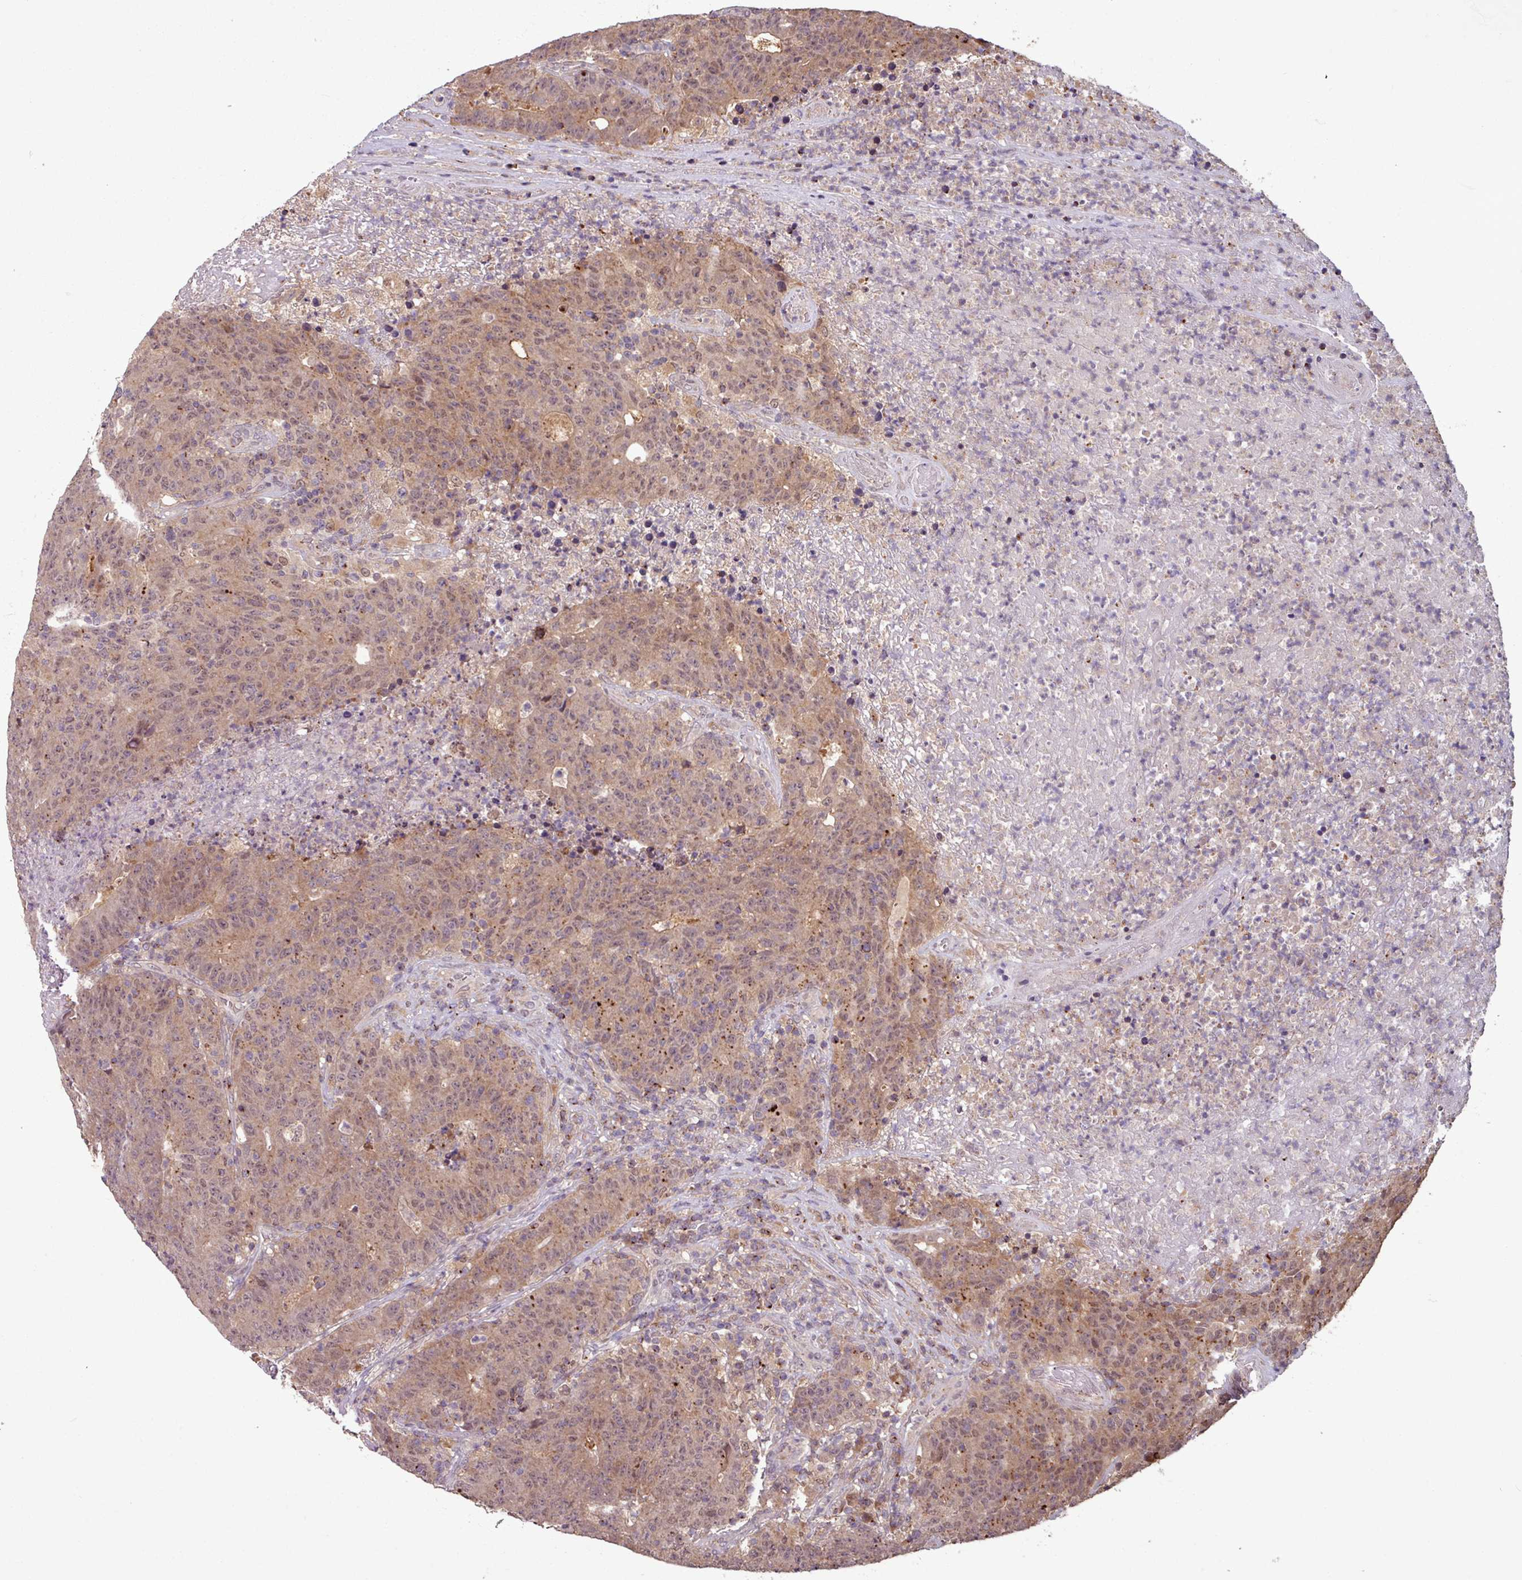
{"staining": {"intensity": "moderate", "quantity": ">75%", "location": "cytoplasmic/membranous,nuclear"}, "tissue": "colorectal cancer", "cell_type": "Tumor cells", "image_type": "cancer", "snomed": [{"axis": "morphology", "description": "Adenocarcinoma, NOS"}, {"axis": "topography", "description": "Colon"}], "caption": "Immunohistochemical staining of adenocarcinoma (colorectal) demonstrates medium levels of moderate cytoplasmic/membranous and nuclear staining in approximately >75% of tumor cells. (DAB IHC, brown staining for protein, blue staining for nuclei).", "gene": "OR6B1", "patient": {"sex": "female", "age": 75}}